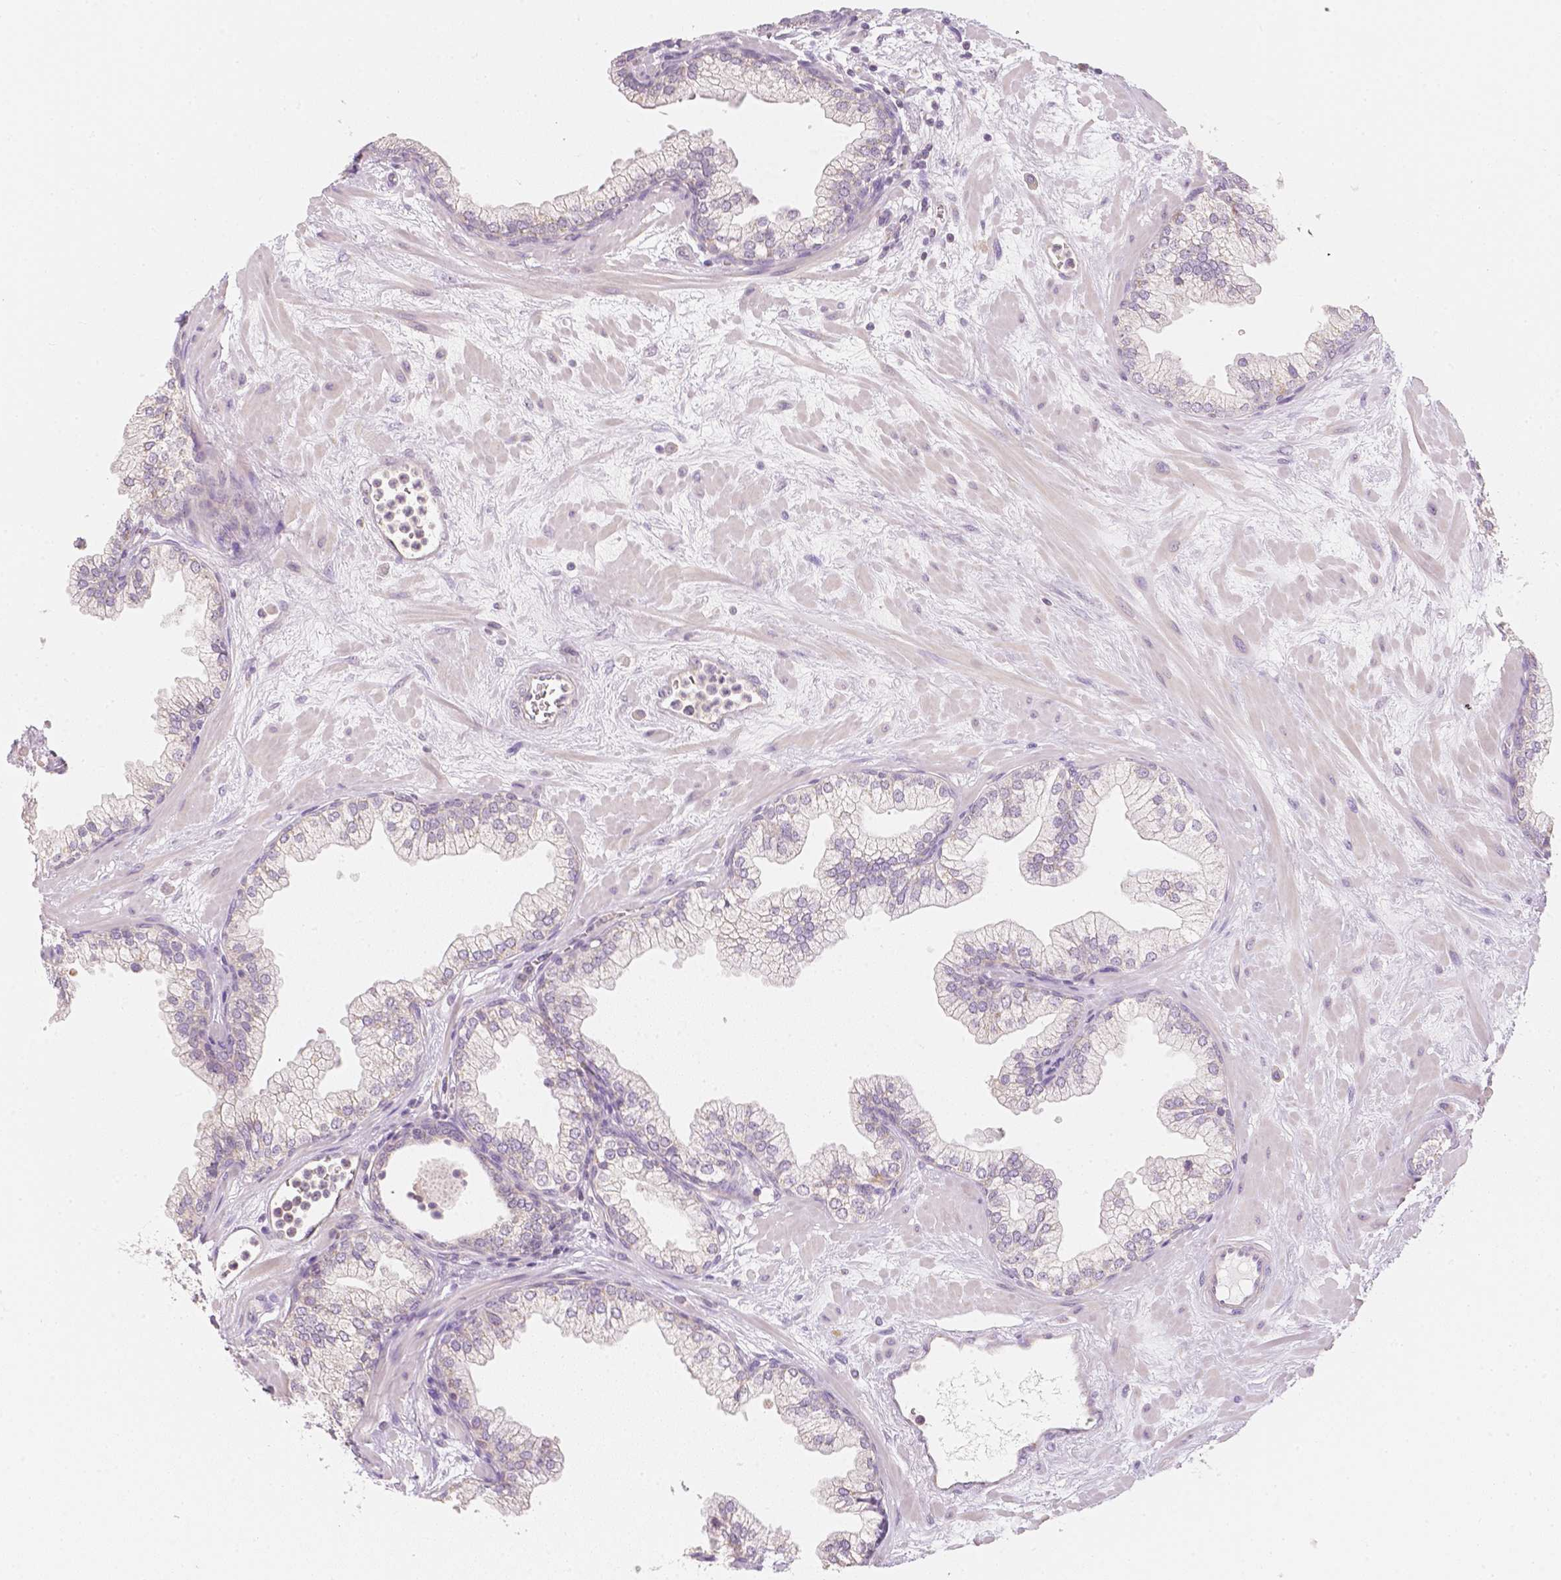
{"staining": {"intensity": "negative", "quantity": "none", "location": "none"}, "tissue": "prostate", "cell_type": "Glandular cells", "image_type": "normal", "snomed": [{"axis": "morphology", "description": "Normal tissue, NOS"}, {"axis": "topography", "description": "Prostate"}, {"axis": "topography", "description": "Peripheral nerve tissue"}], "caption": "IHC histopathology image of unremarkable prostate: prostate stained with DAB demonstrates no significant protein positivity in glandular cells.", "gene": "NVL", "patient": {"sex": "male", "age": 61}}